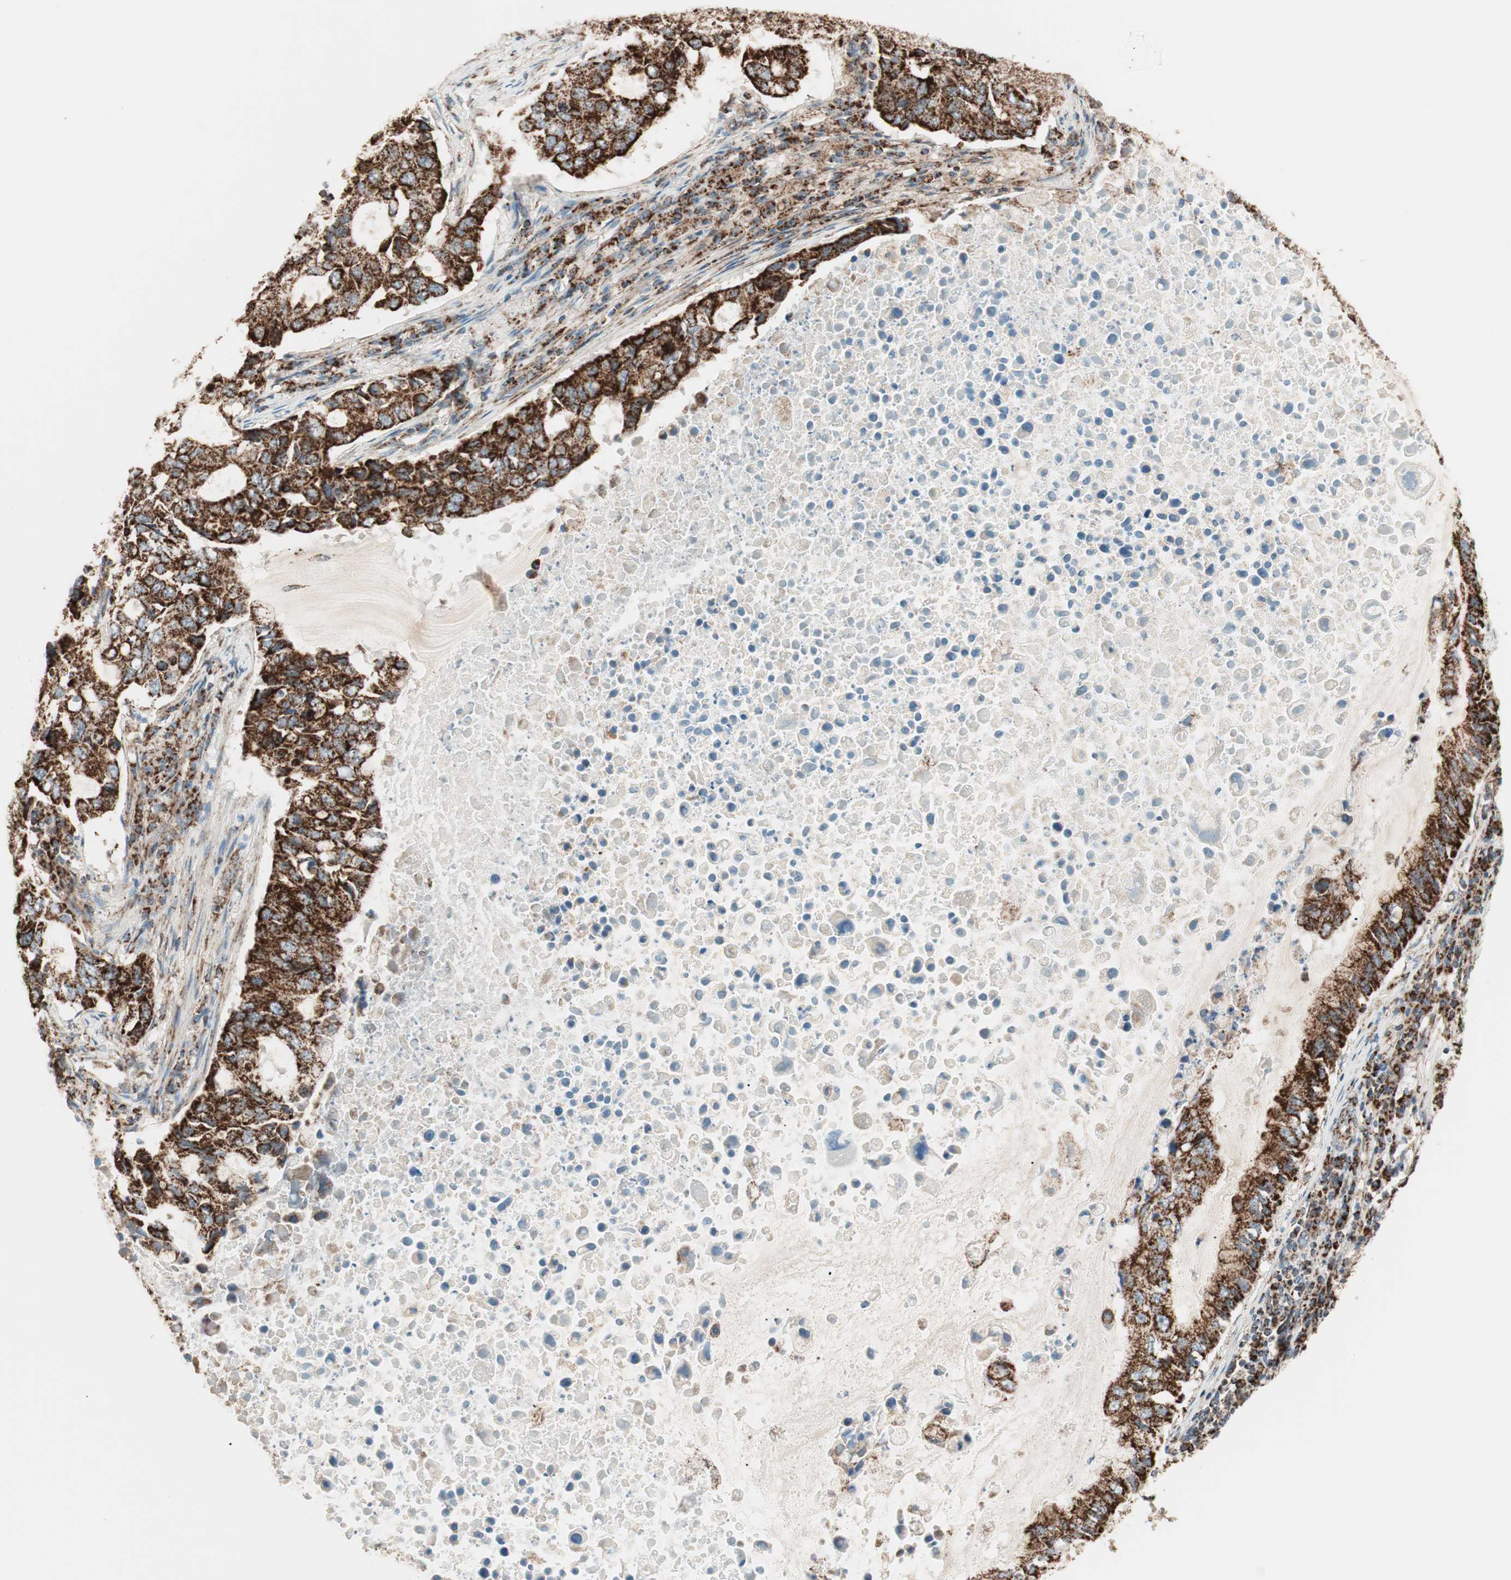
{"staining": {"intensity": "strong", "quantity": ">75%", "location": "cytoplasmic/membranous"}, "tissue": "lung cancer", "cell_type": "Tumor cells", "image_type": "cancer", "snomed": [{"axis": "morphology", "description": "Adenocarcinoma, NOS"}, {"axis": "topography", "description": "Lung"}], "caption": "IHC staining of lung adenocarcinoma, which demonstrates high levels of strong cytoplasmic/membranous staining in about >75% of tumor cells indicating strong cytoplasmic/membranous protein staining. The staining was performed using DAB (brown) for protein detection and nuclei were counterstained in hematoxylin (blue).", "gene": "TOMM22", "patient": {"sex": "male", "age": 64}}